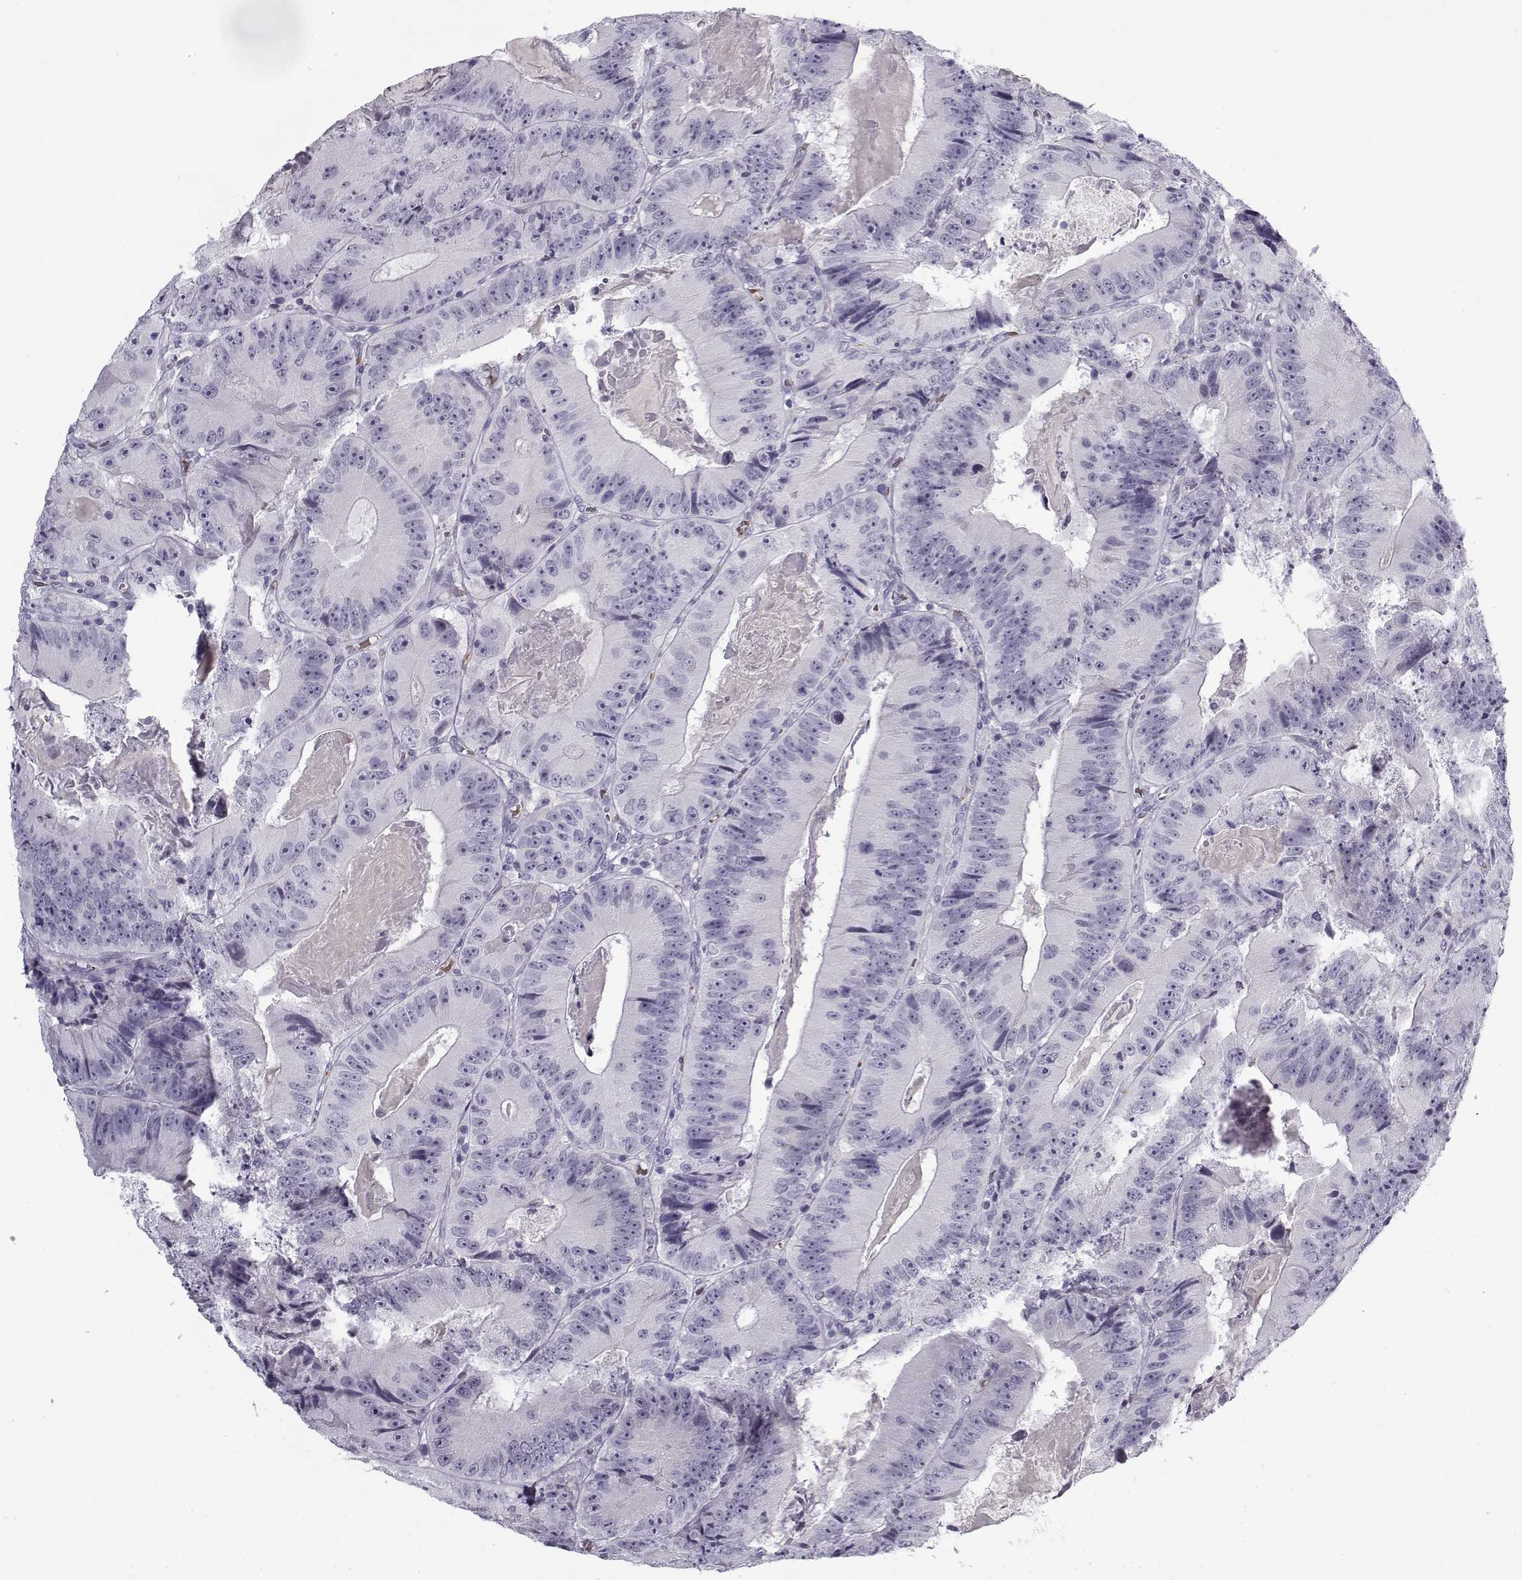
{"staining": {"intensity": "negative", "quantity": "none", "location": "none"}, "tissue": "colorectal cancer", "cell_type": "Tumor cells", "image_type": "cancer", "snomed": [{"axis": "morphology", "description": "Adenocarcinoma, NOS"}, {"axis": "topography", "description": "Colon"}], "caption": "This is an IHC photomicrograph of adenocarcinoma (colorectal). There is no expression in tumor cells.", "gene": "SNCA", "patient": {"sex": "female", "age": 86}}